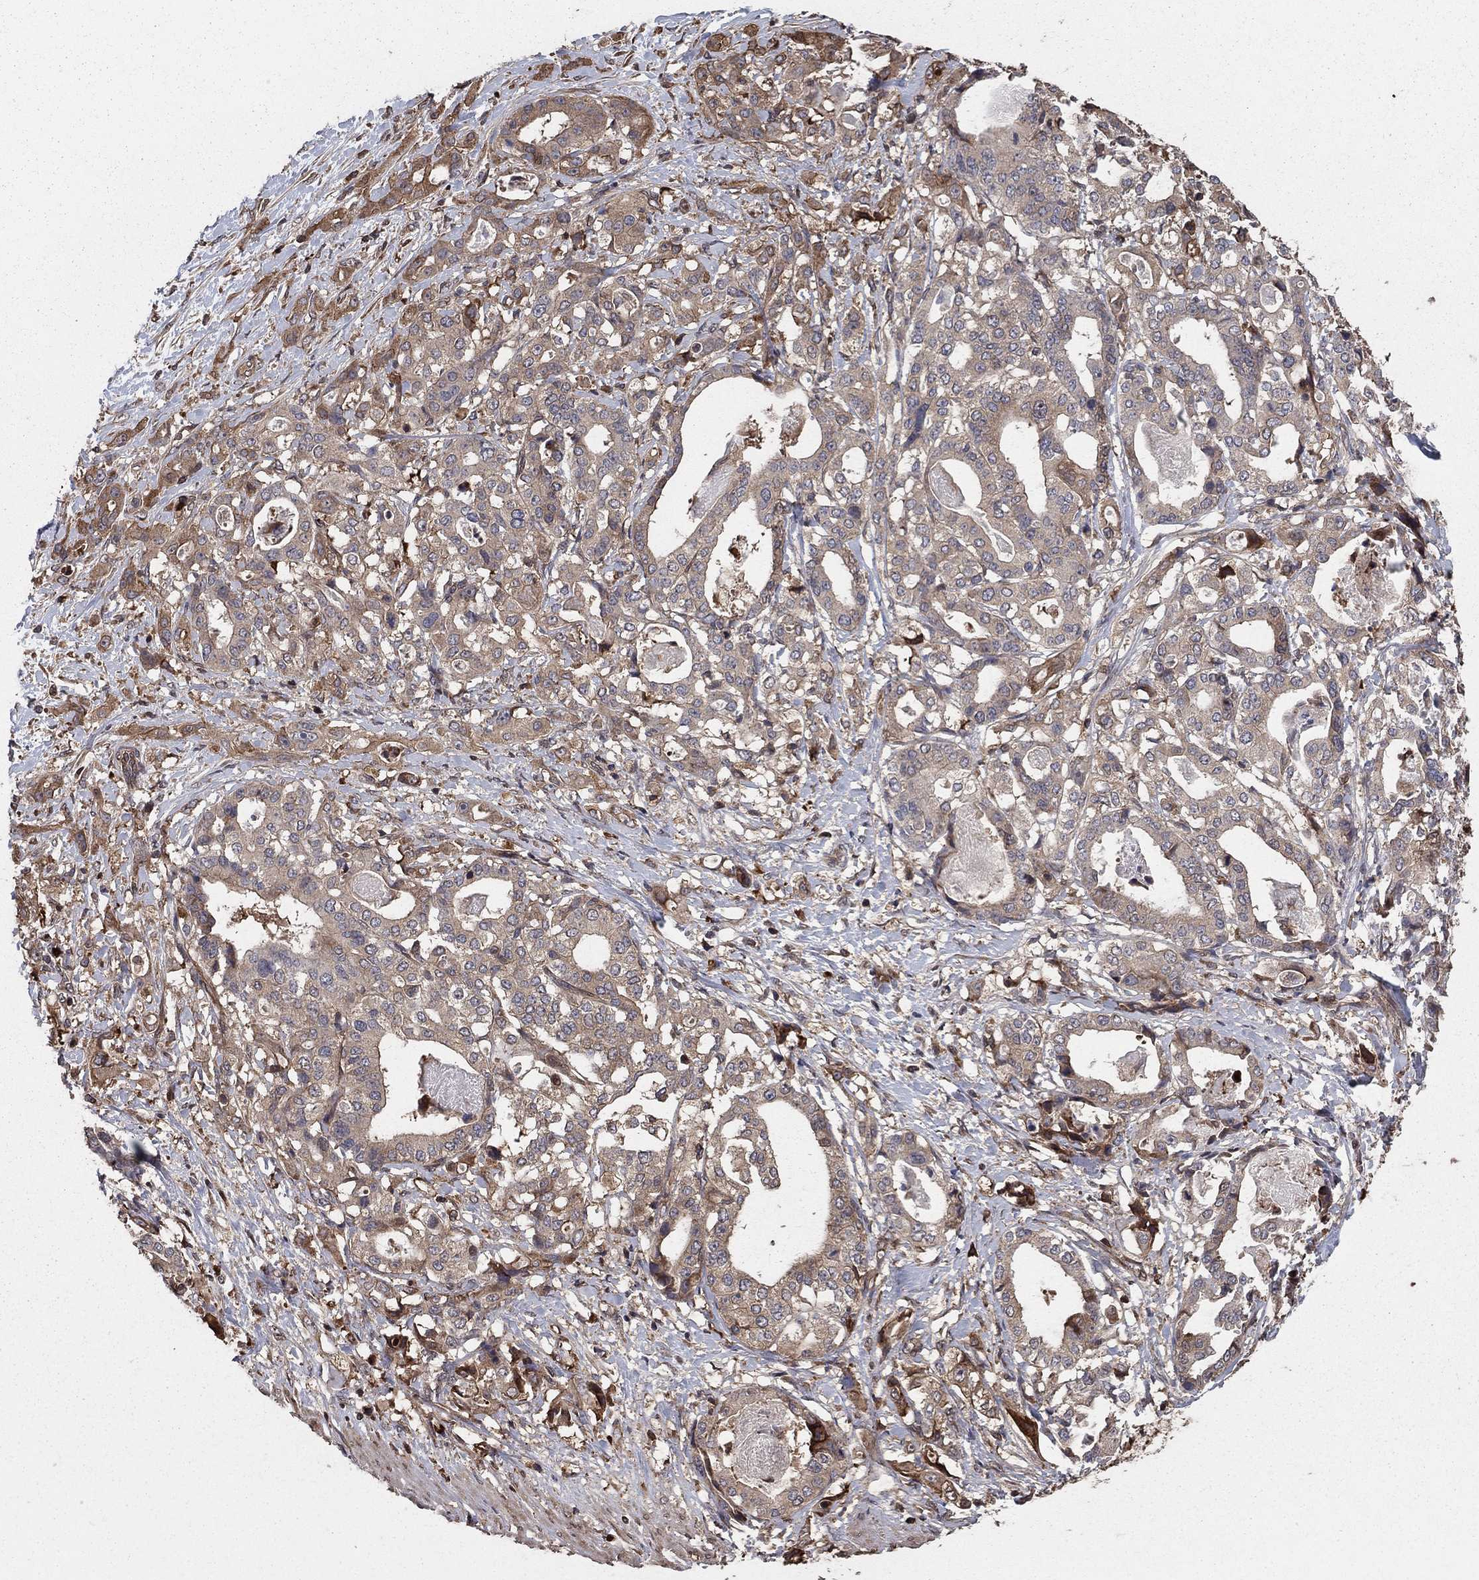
{"staining": {"intensity": "negative", "quantity": "none", "location": "none"}, "tissue": "stomach cancer", "cell_type": "Tumor cells", "image_type": "cancer", "snomed": [{"axis": "morphology", "description": "Adenocarcinoma, NOS"}, {"axis": "topography", "description": "Stomach"}], "caption": "The image reveals no staining of tumor cells in stomach cancer (adenocarcinoma). The staining was performed using DAB (3,3'-diaminobenzidine) to visualize the protein expression in brown, while the nuclei were stained in blue with hematoxylin (Magnification: 20x).", "gene": "GYG1", "patient": {"sex": "male", "age": 48}}